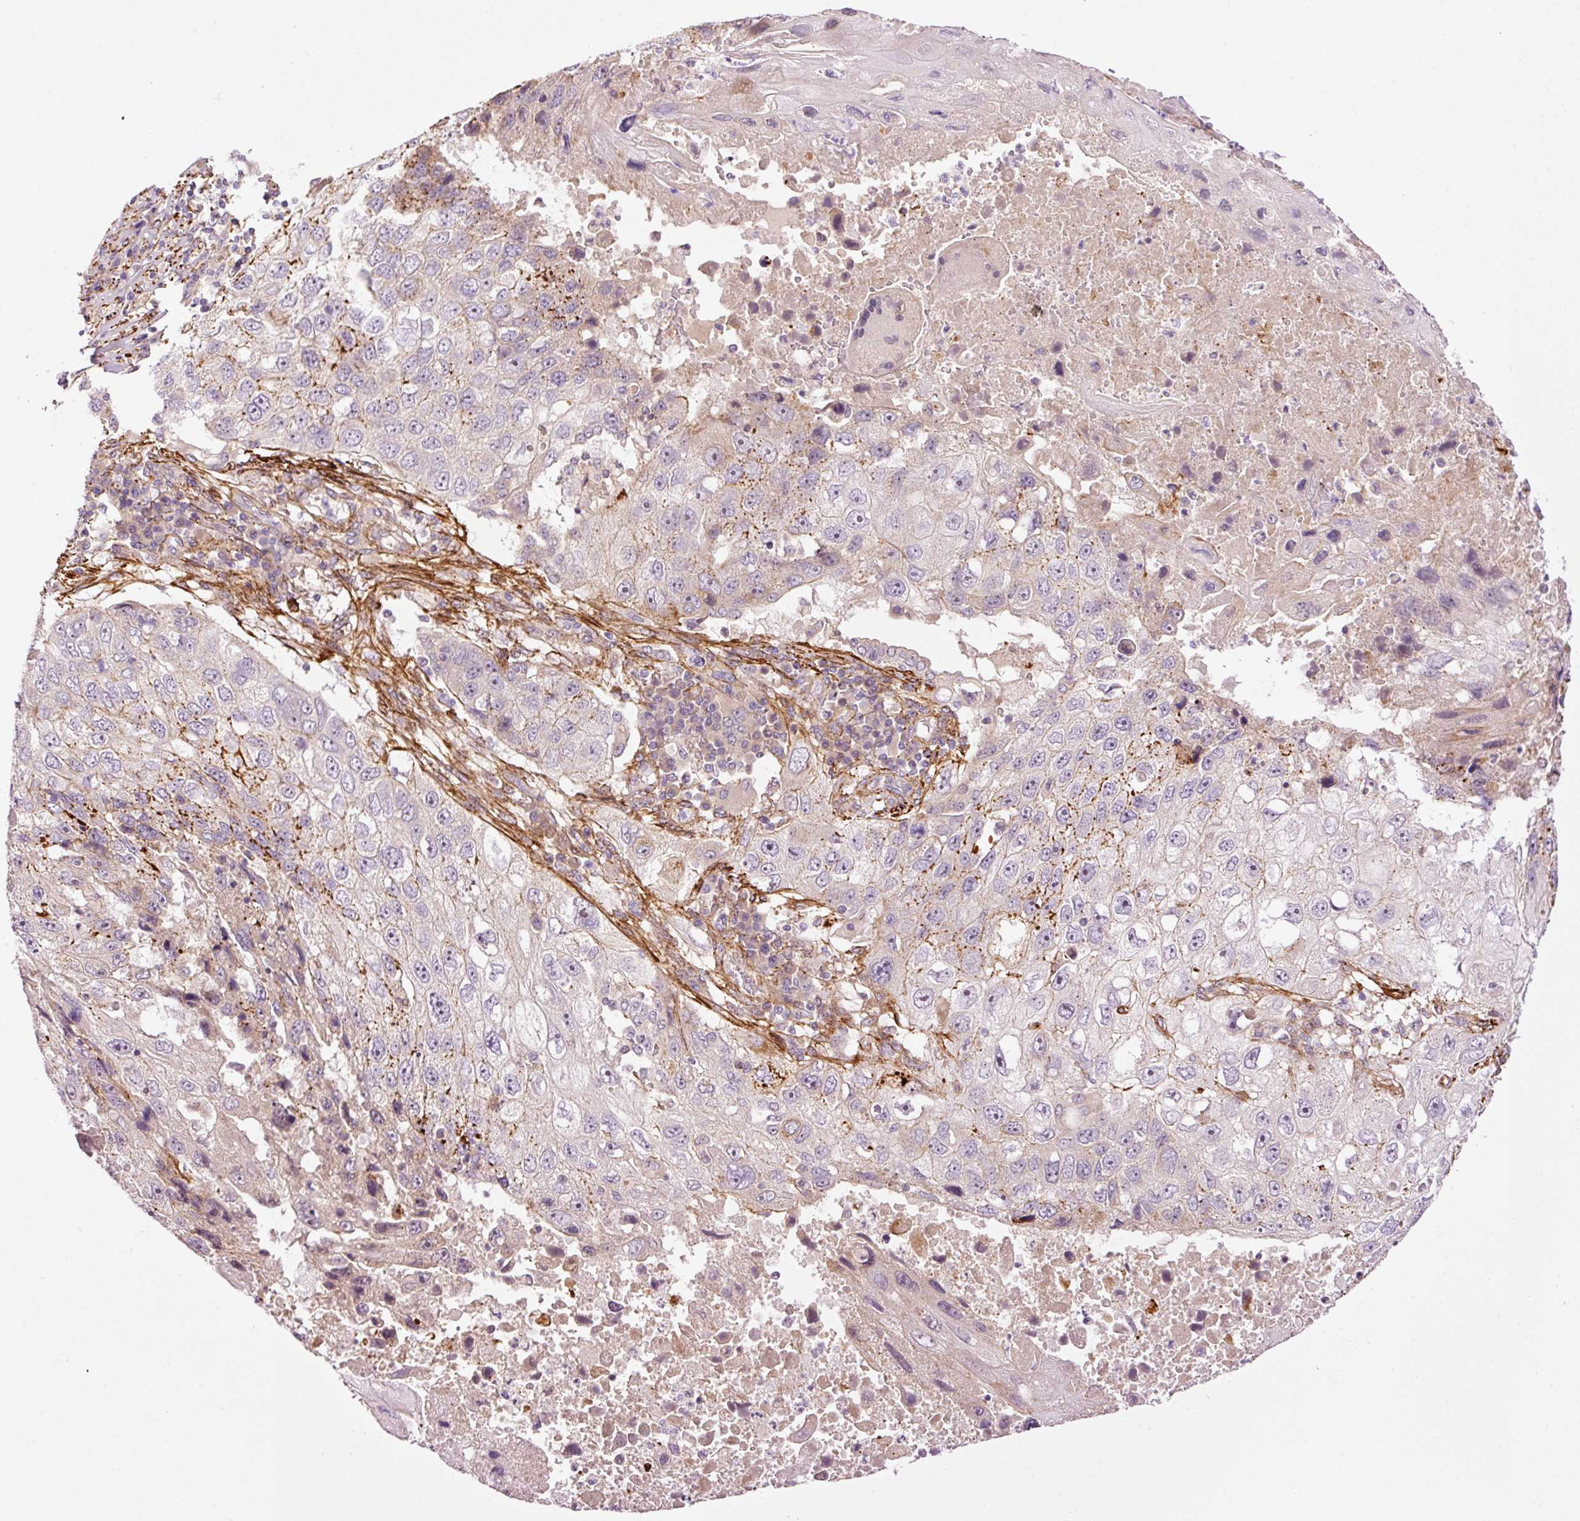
{"staining": {"intensity": "negative", "quantity": "none", "location": "none"}, "tissue": "lung cancer", "cell_type": "Tumor cells", "image_type": "cancer", "snomed": [{"axis": "morphology", "description": "Squamous cell carcinoma, NOS"}, {"axis": "topography", "description": "Lung"}], "caption": "Human lung cancer stained for a protein using immunohistochemistry demonstrates no positivity in tumor cells.", "gene": "ANKRD20A1", "patient": {"sex": "male", "age": 61}}